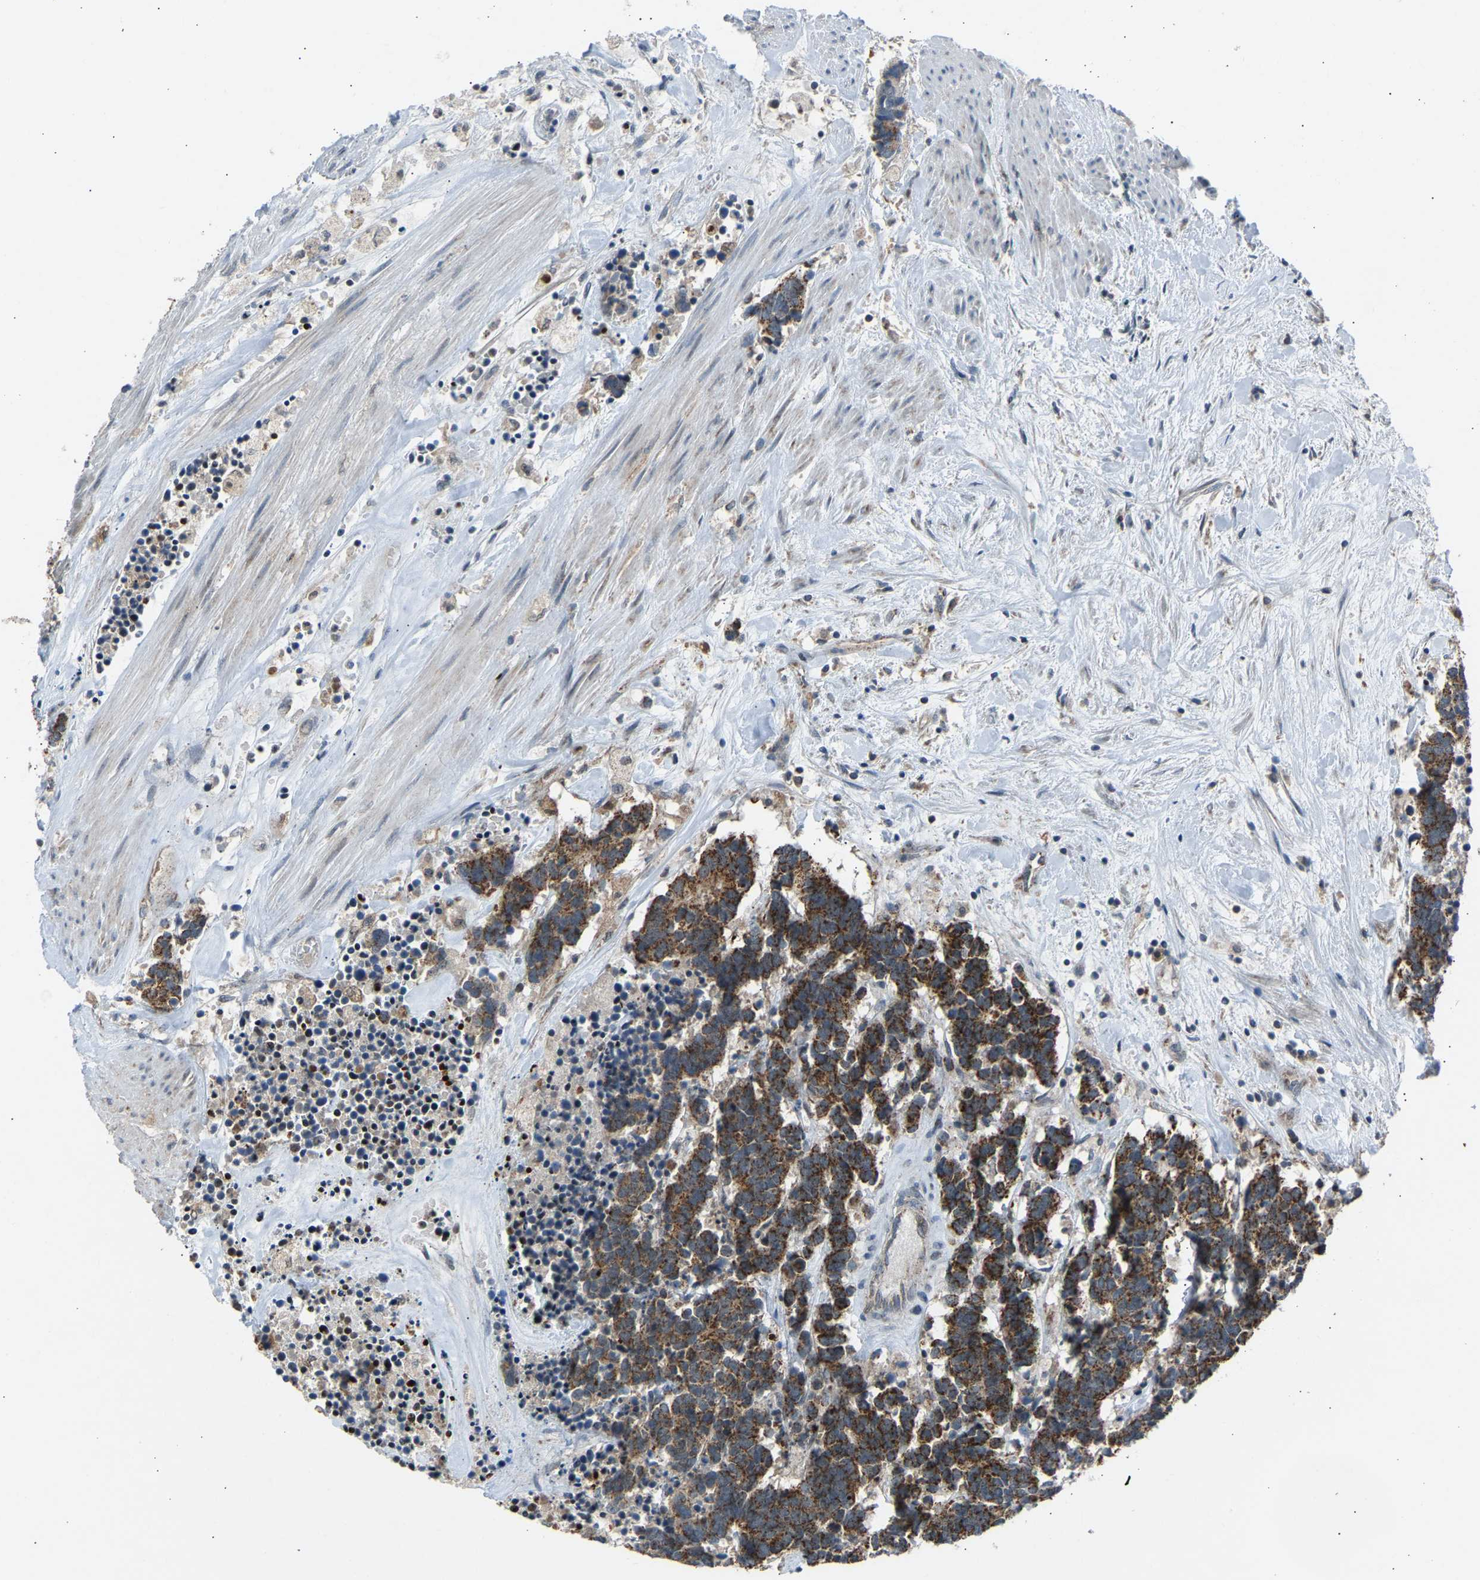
{"staining": {"intensity": "strong", "quantity": ">75%", "location": "cytoplasmic/membranous"}, "tissue": "carcinoid", "cell_type": "Tumor cells", "image_type": "cancer", "snomed": [{"axis": "morphology", "description": "Carcinoma, NOS"}, {"axis": "morphology", "description": "Carcinoid, malignant, NOS"}, {"axis": "topography", "description": "Urinary bladder"}], "caption": "Carcinoma was stained to show a protein in brown. There is high levels of strong cytoplasmic/membranous expression in approximately >75% of tumor cells.", "gene": "SLIRP", "patient": {"sex": "male", "age": 57}}